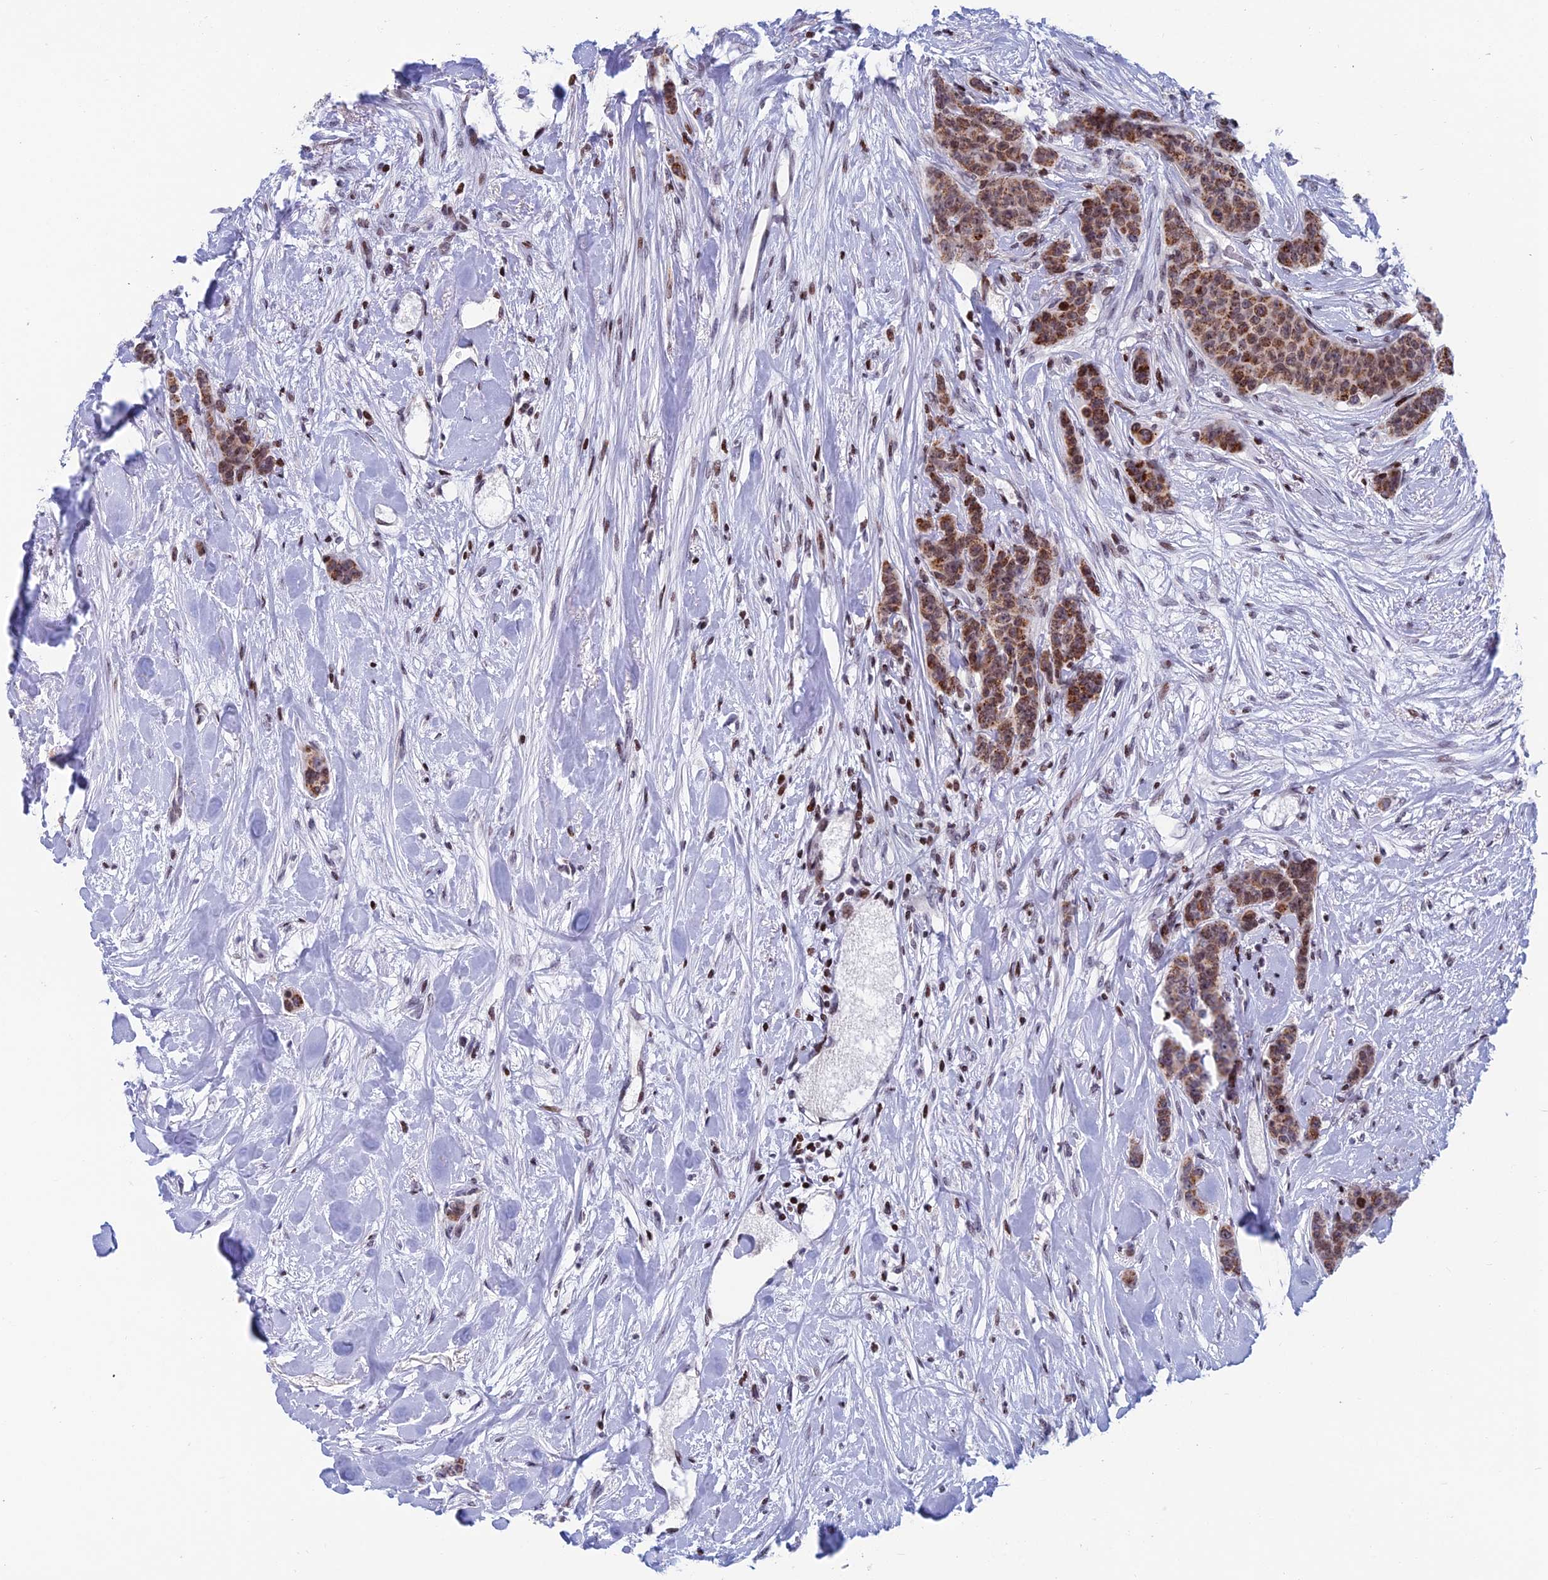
{"staining": {"intensity": "moderate", "quantity": ">75%", "location": "cytoplasmic/membranous,nuclear"}, "tissue": "breast cancer", "cell_type": "Tumor cells", "image_type": "cancer", "snomed": [{"axis": "morphology", "description": "Duct carcinoma"}, {"axis": "topography", "description": "Breast"}], "caption": "The immunohistochemical stain highlights moderate cytoplasmic/membranous and nuclear positivity in tumor cells of invasive ductal carcinoma (breast) tissue.", "gene": "AFF3", "patient": {"sex": "female", "age": 40}}